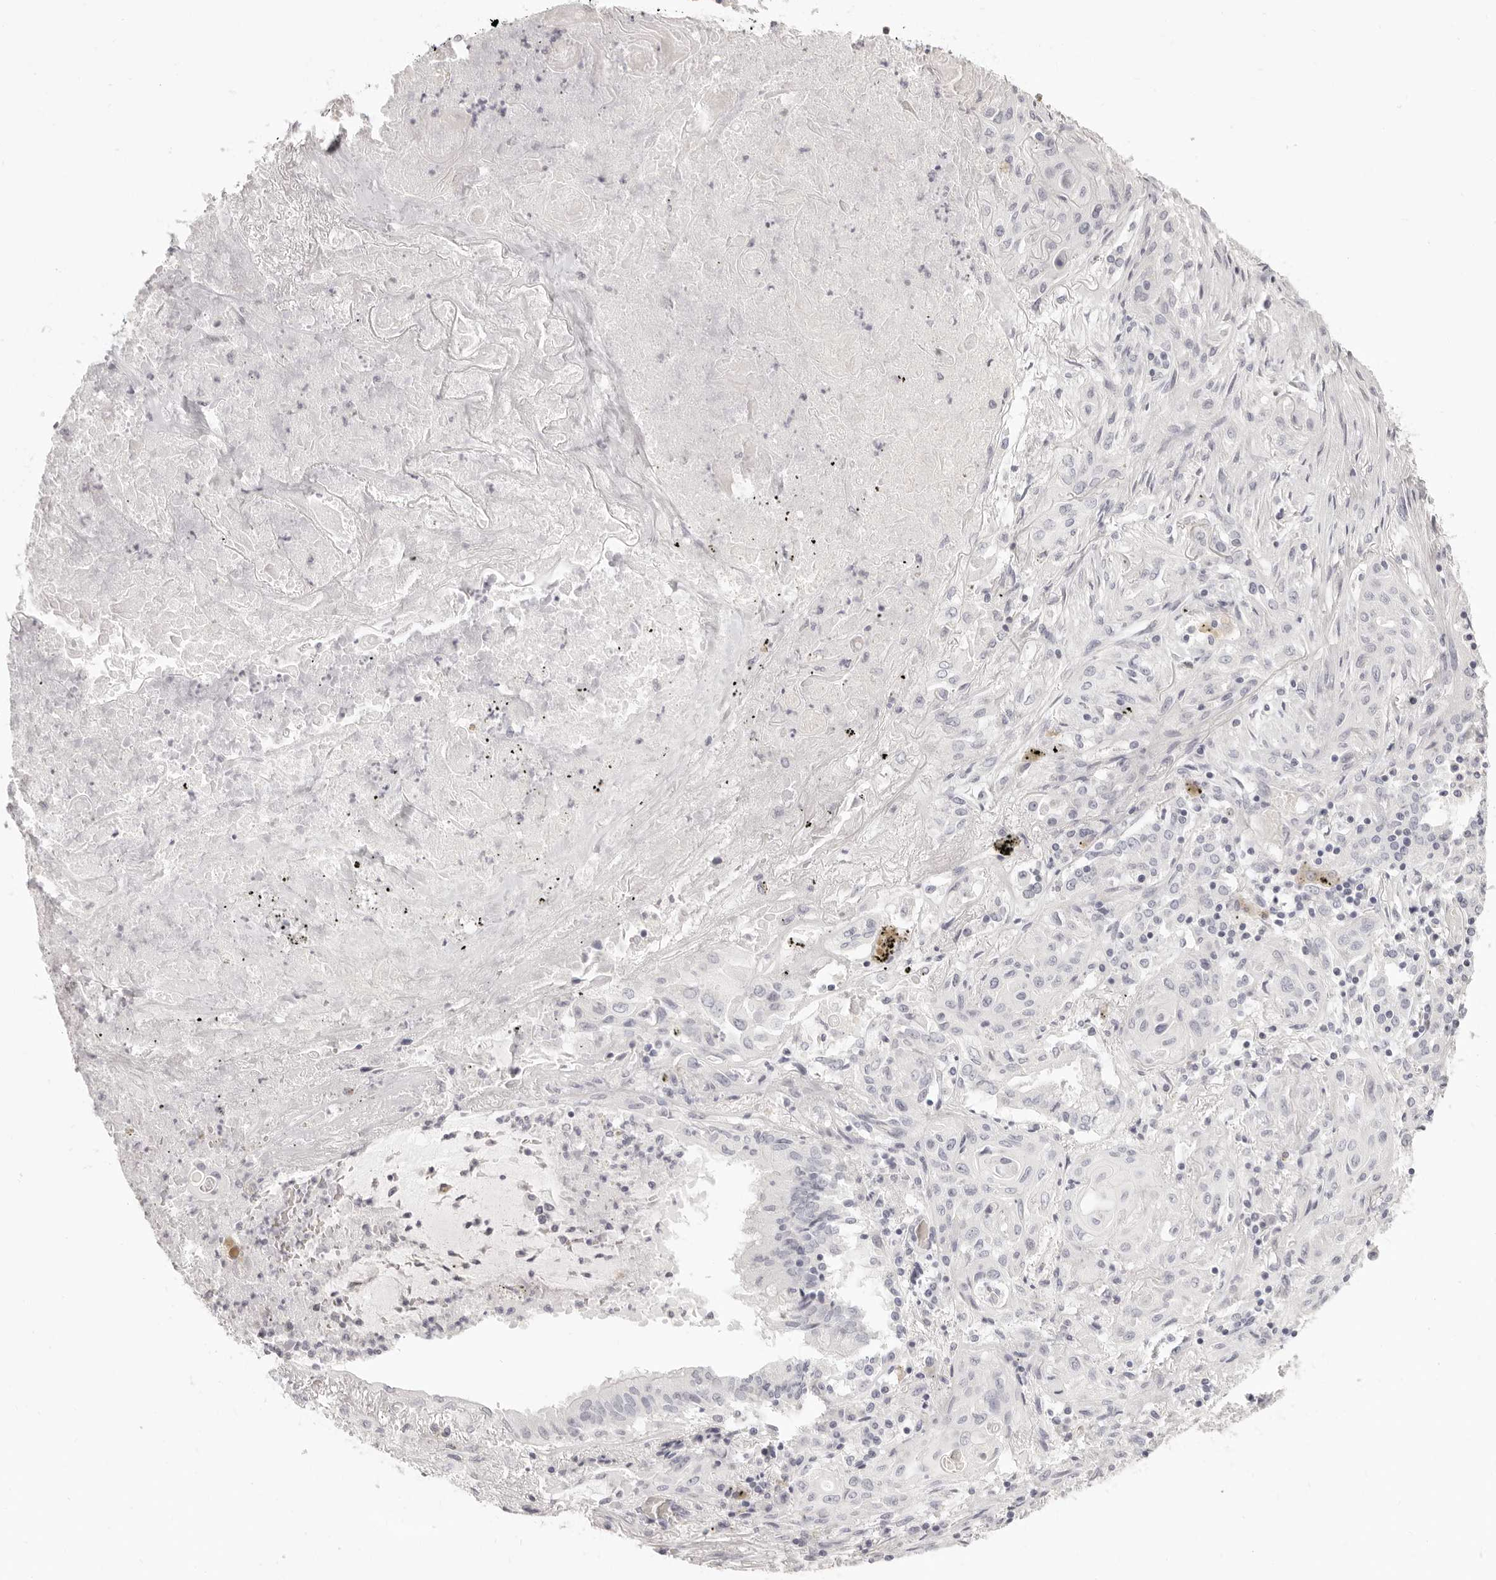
{"staining": {"intensity": "negative", "quantity": "none", "location": "none"}, "tissue": "lung cancer", "cell_type": "Tumor cells", "image_type": "cancer", "snomed": [{"axis": "morphology", "description": "Squamous cell carcinoma, NOS"}, {"axis": "topography", "description": "Lung"}], "caption": "Lung squamous cell carcinoma stained for a protein using IHC shows no expression tumor cells.", "gene": "FABP1", "patient": {"sex": "female", "age": 47}}